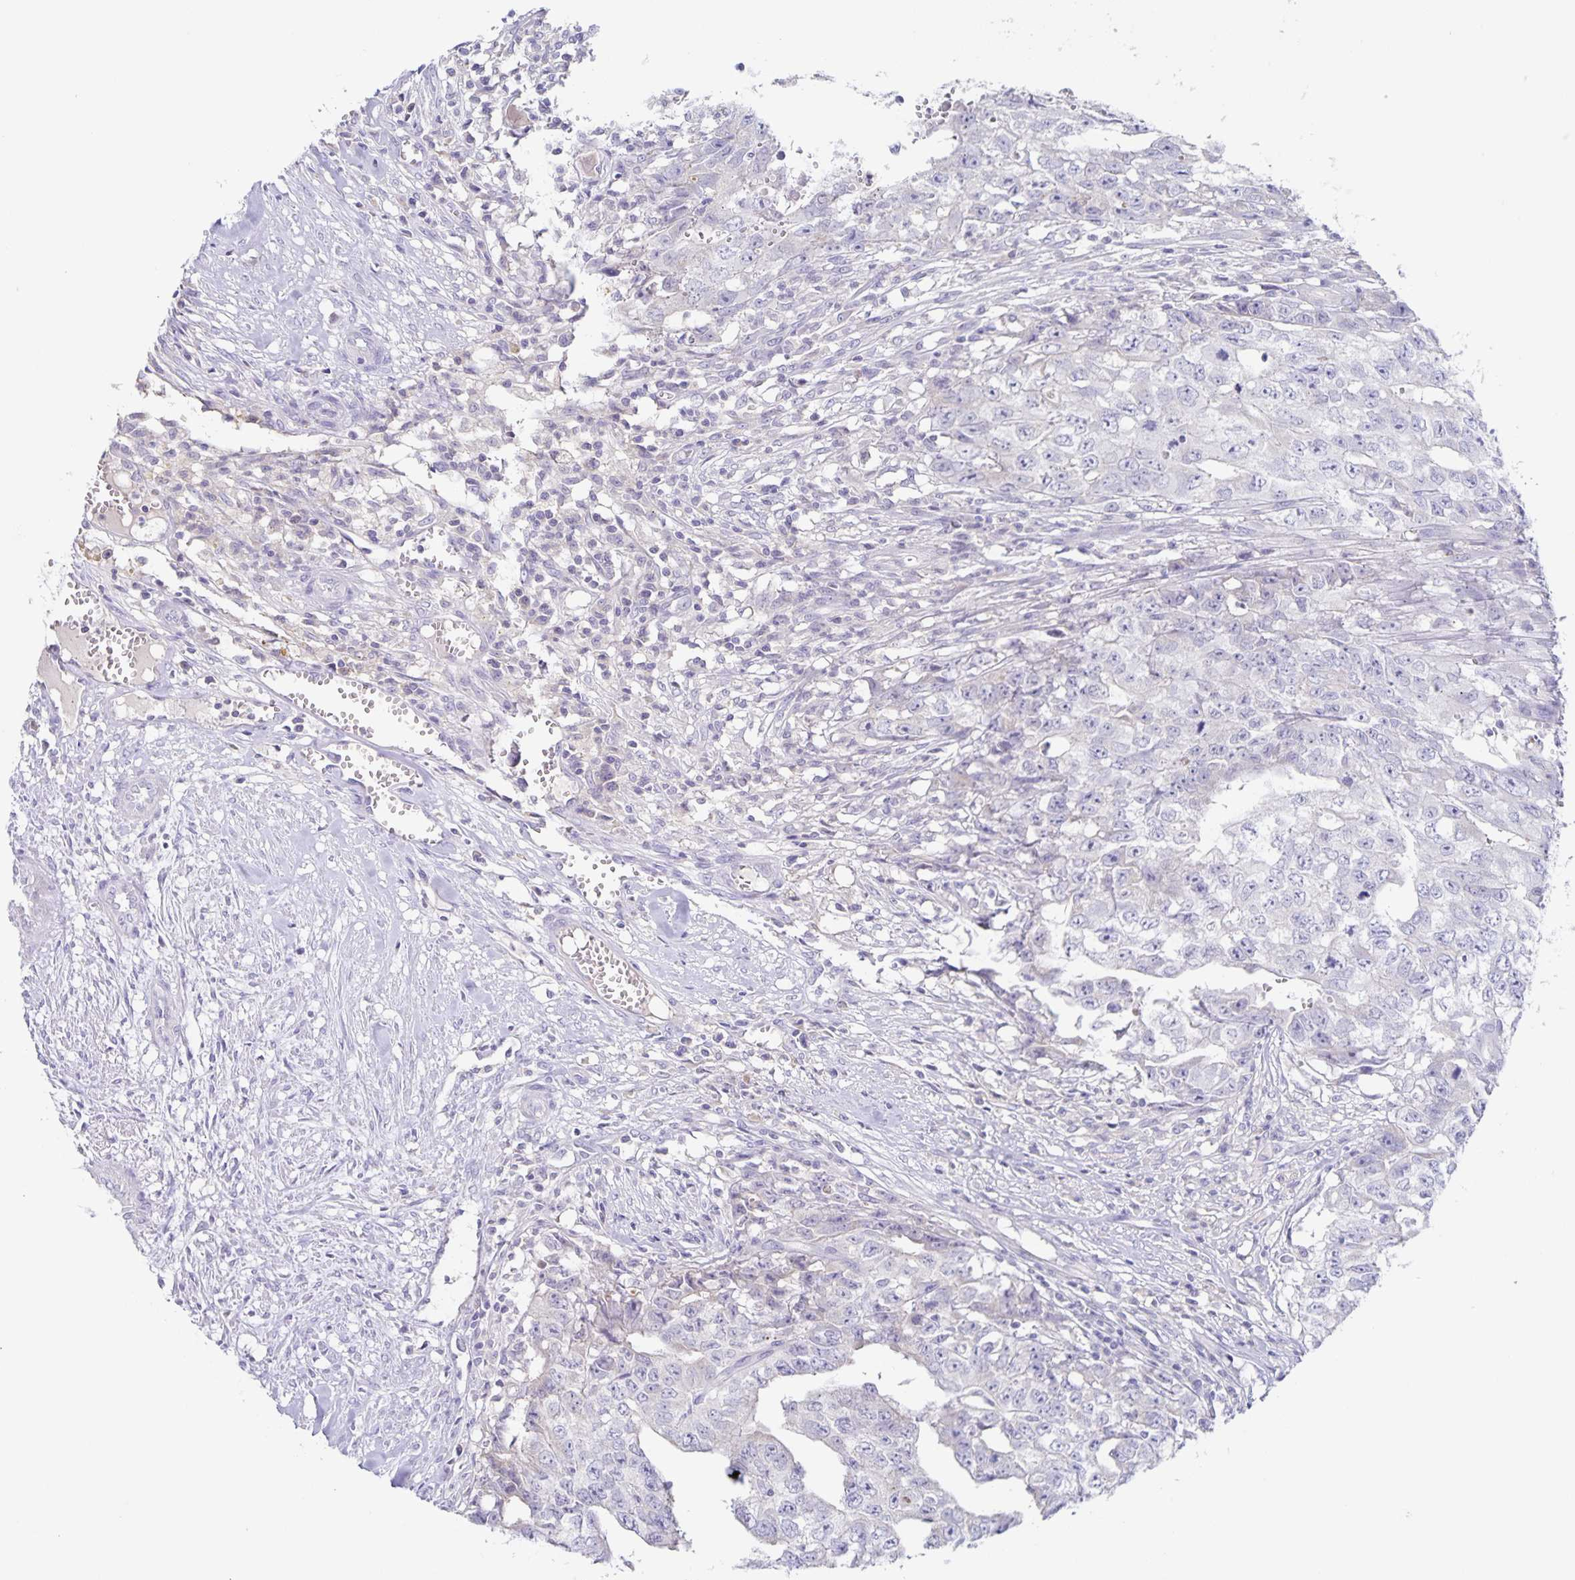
{"staining": {"intensity": "negative", "quantity": "none", "location": "none"}, "tissue": "testis cancer", "cell_type": "Tumor cells", "image_type": "cancer", "snomed": [{"axis": "morphology", "description": "Carcinoma, Embryonal, NOS"}, {"axis": "morphology", "description": "Teratoma, malignant, NOS"}, {"axis": "topography", "description": "Testis"}], "caption": "Malignant teratoma (testis) stained for a protein using immunohistochemistry (IHC) exhibits no staining tumor cells.", "gene": "RPL36A", "patient": {"sex": "male", "age": 24}}